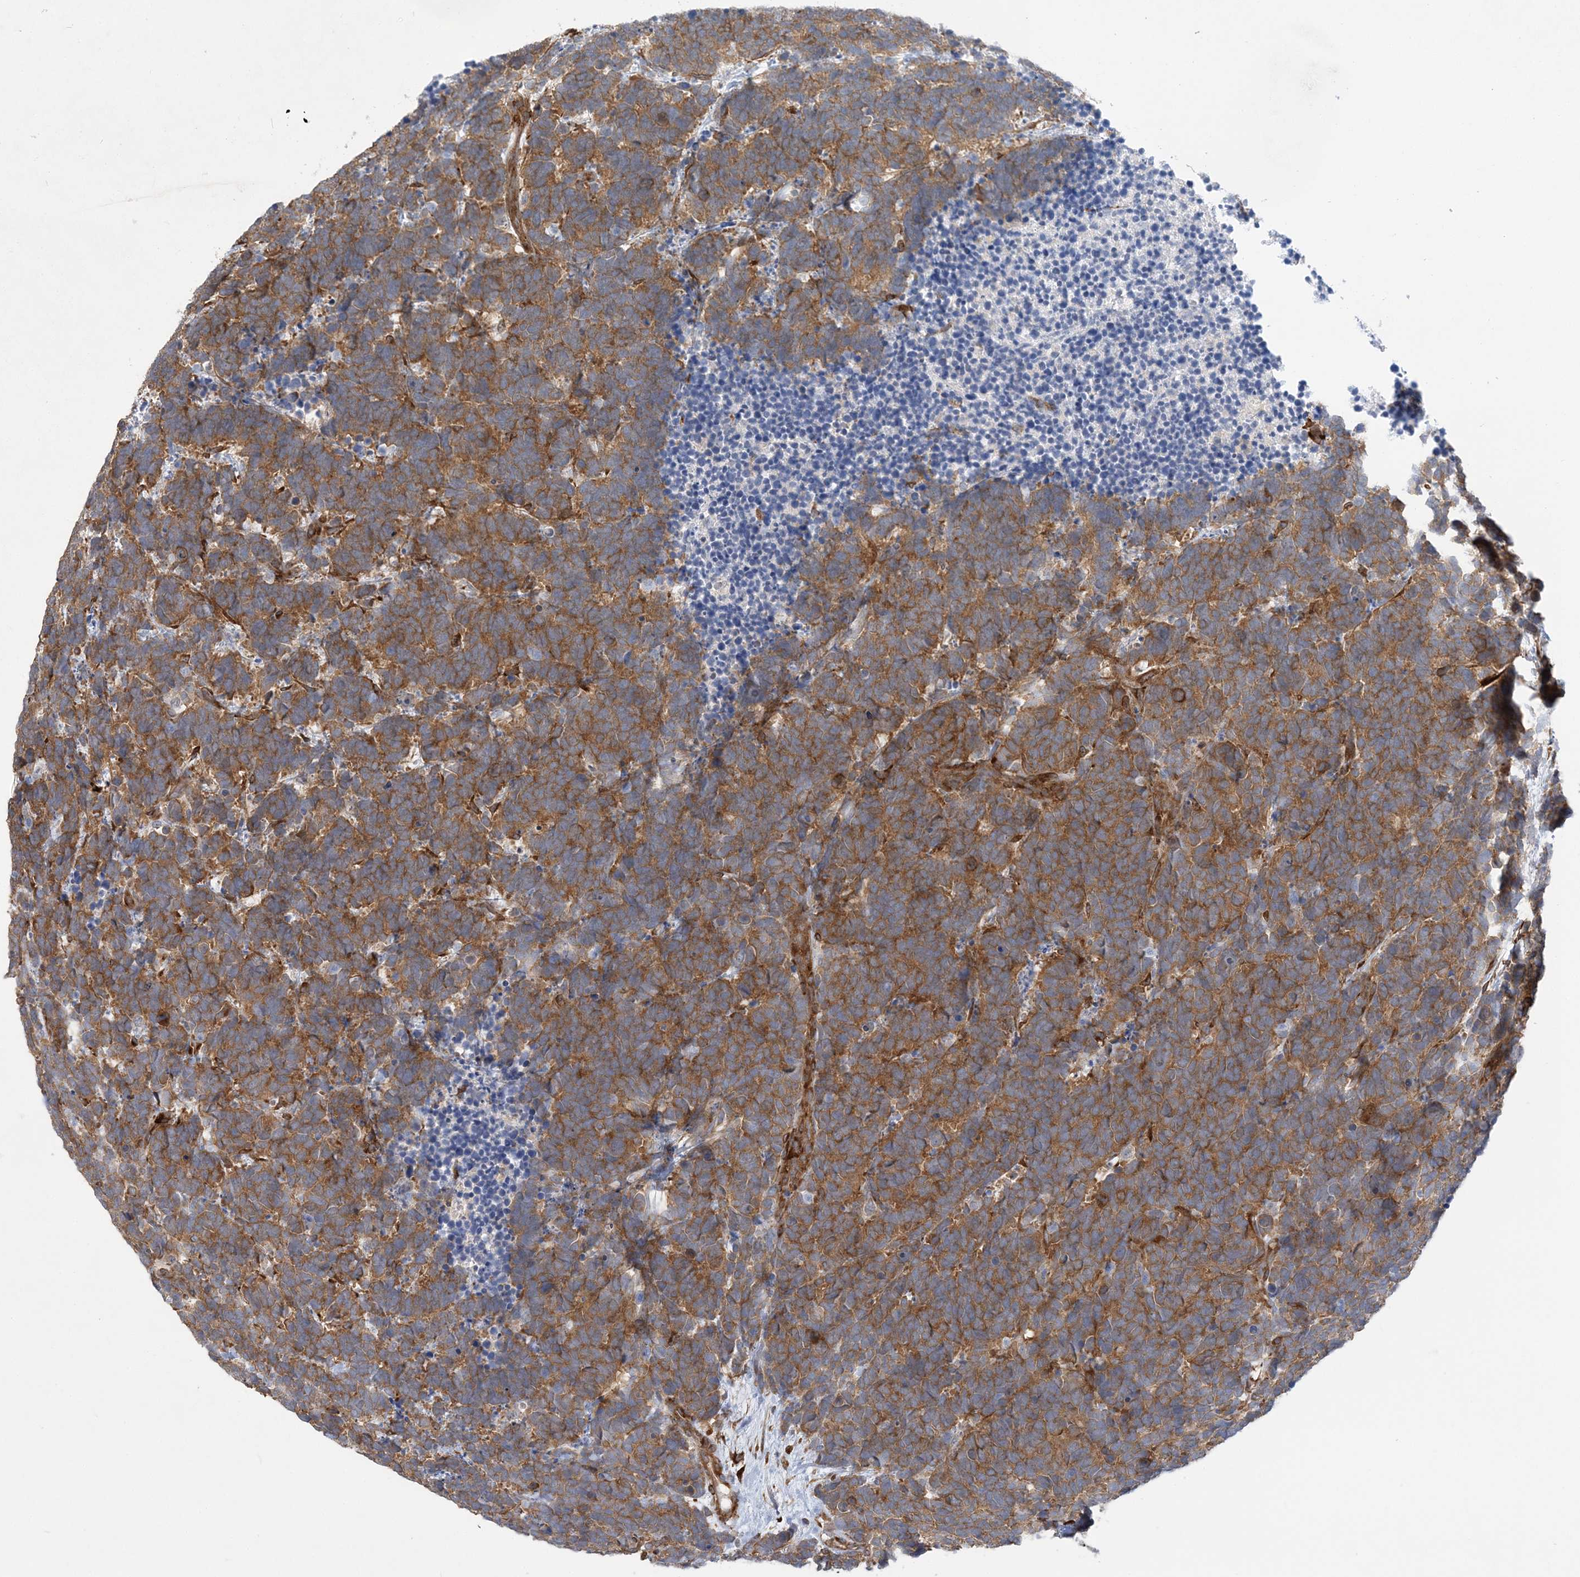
{"staining": {"intensity": "moderate", "quantity": ">75%", "location": "cytoplasmic/membranous"}, "tissue": "carcinoid", "cell_type": "Tumor cells", "image_type": "cancer", "snomed": [{"axis": "morphology", "description": "Carcinoma, NOS"}, {"axis": "morphology", "description": "Carcinoid, malignant, NOS"}, {"axis": "topography", "description": "Urinary bladder"}], "caption": "Protein staining of carcinoid tissue displays moderate cytoplasmic/membranous staining in approximately >75% of tumor cells.", "gene": "MAP4K5", "patient": {"sex": "male", "age": 57}}